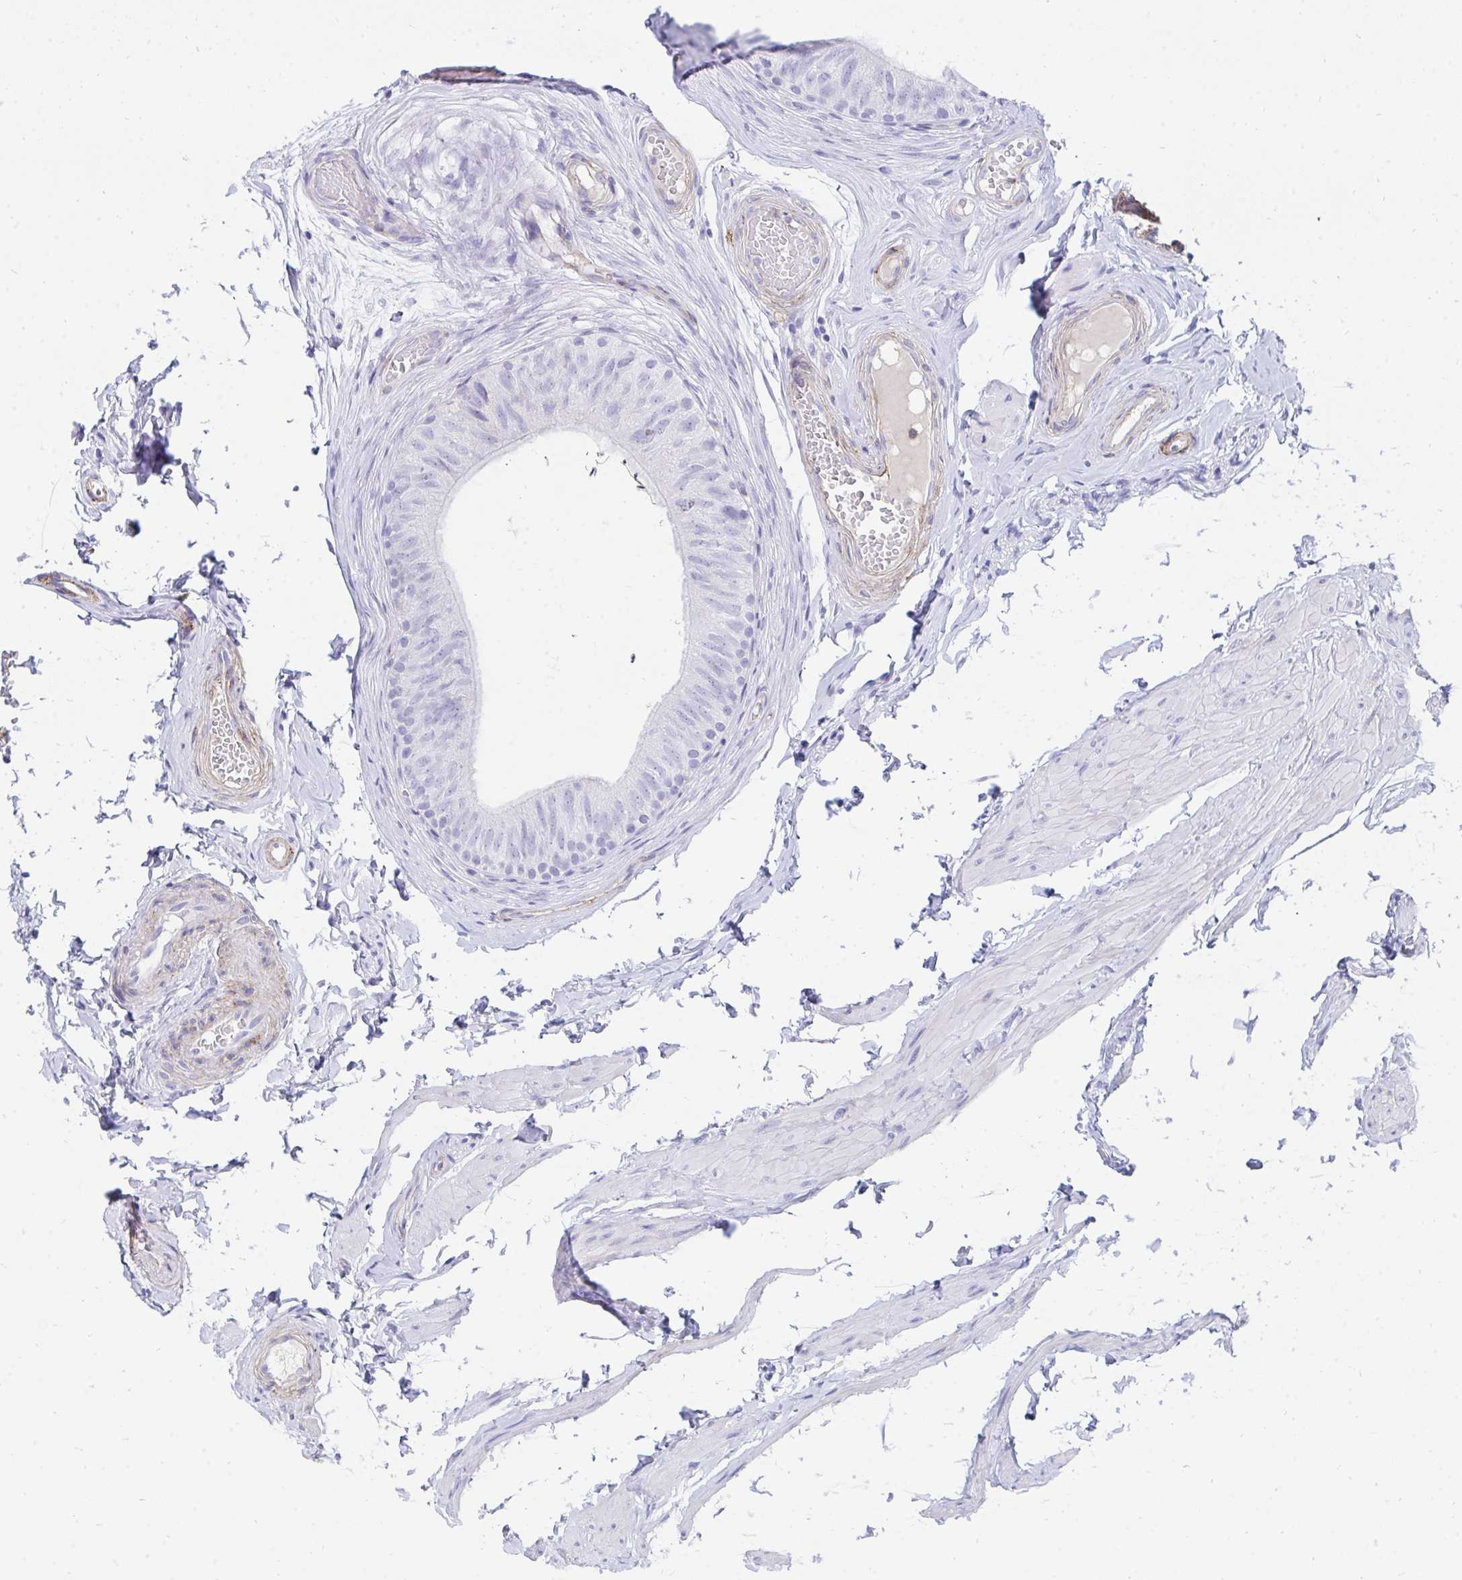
{"staining": {"intensity": "negative", "quantity": "none", "location": "none"}, "tissue": "epididymis", "cell_type": "Glandular cells", "image_type": "normal", "snomed": [{"axis": "morphology", "description": "Normal tissue, NOS"}, {"axis": "topography", "description": "Epididymis, spermatic cord, NOS"}, {"axis": "topography", "description": "Epididymis"}, {"axis": "topography", "description": "Peripheral nerve tissue"}], "caption": "This is an immunohistochemistry photomicrograph of unremarkable epididymis. There is no staining in glandular cells.", "gene": "CD7", "patient": {"sex": "male", "age": 29}}